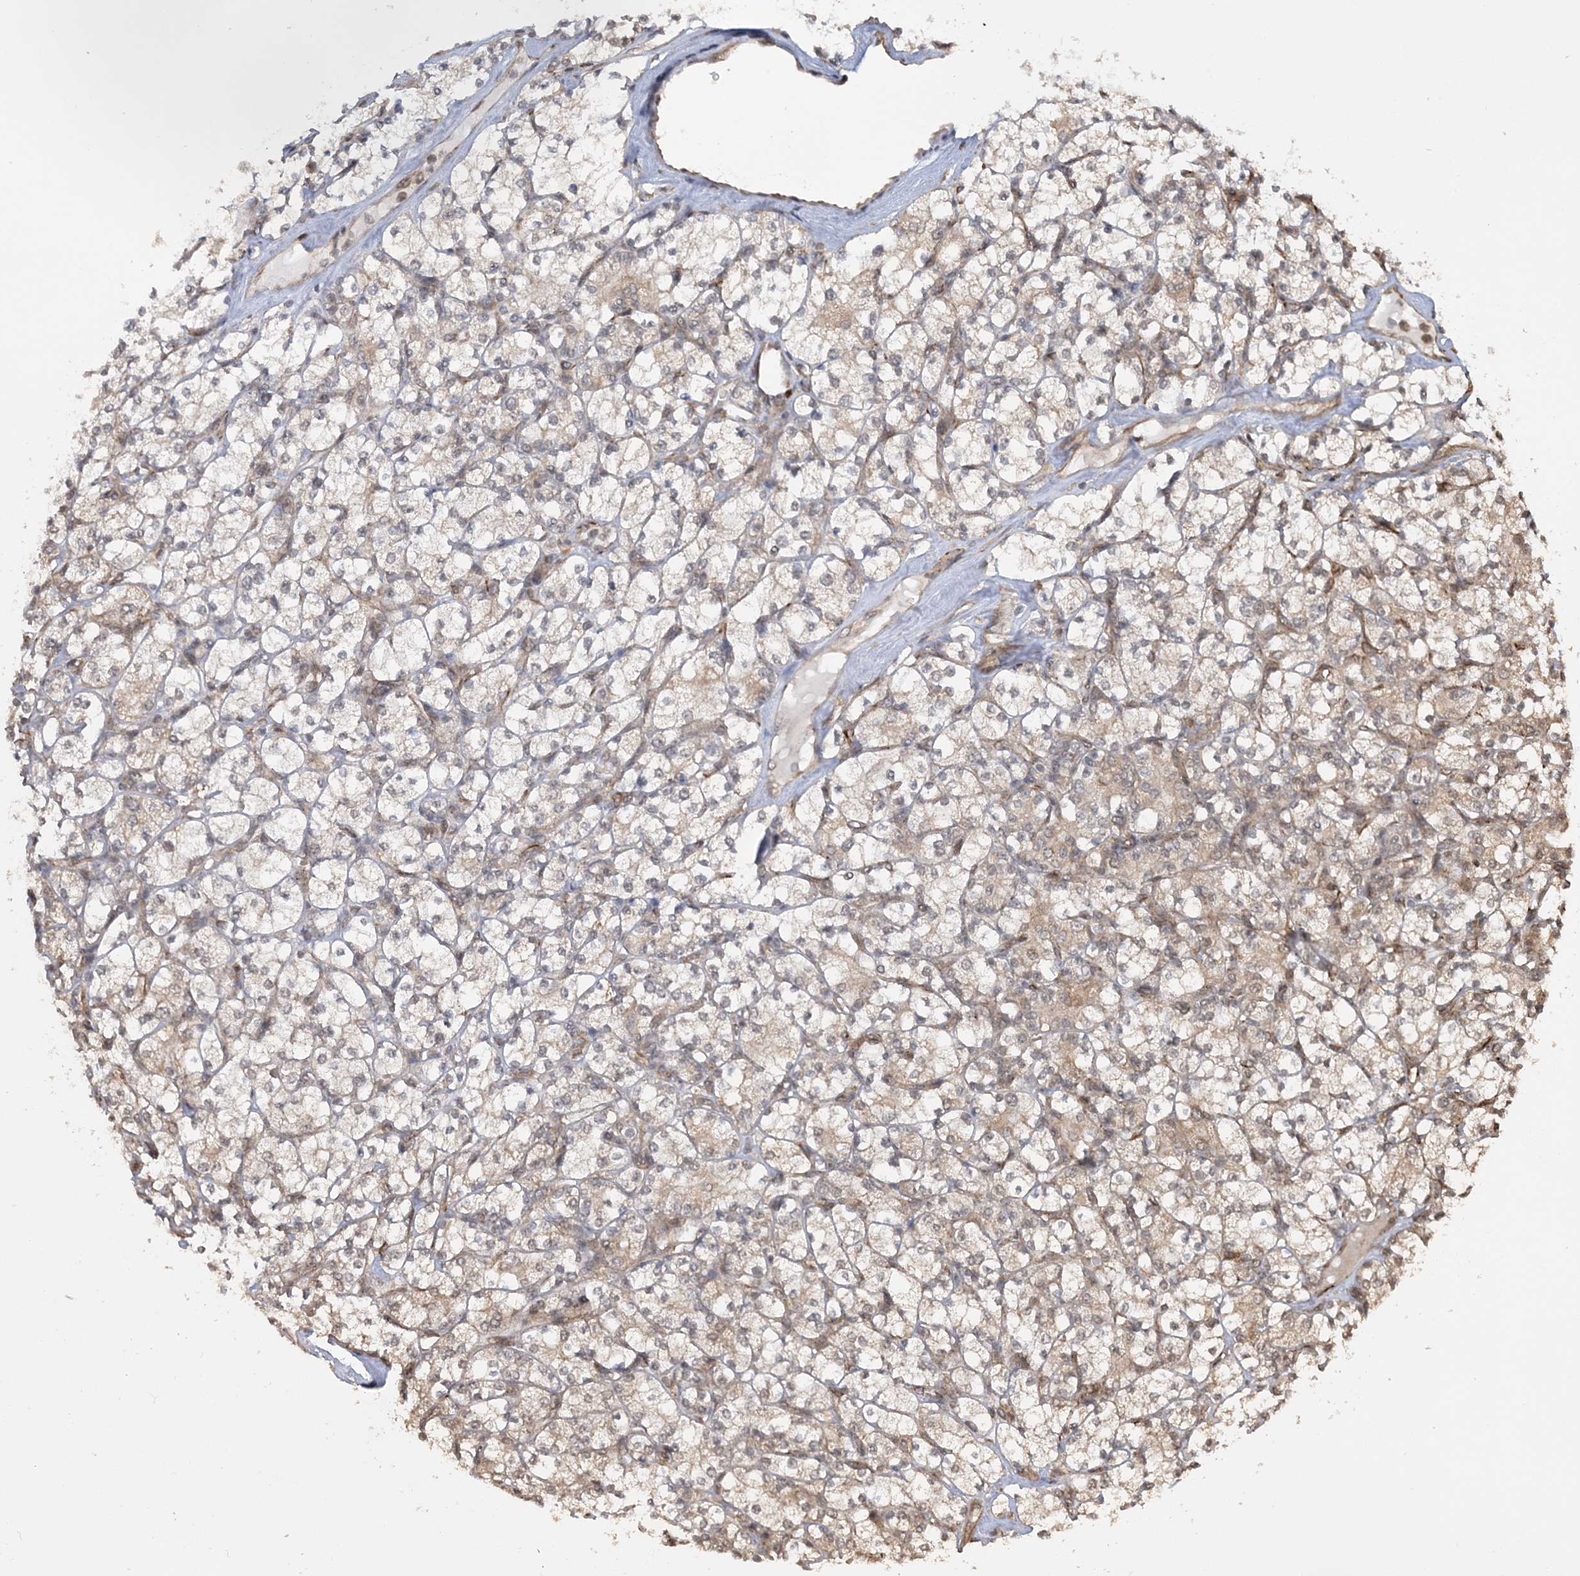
{"staining": {"intensity": "weak", "quantity": ">75%", "location": "cytoplasmic/membranous"}, "tissue": "renal cancer", "cell_type": "Tumor cells", "image_type": "cancer", "snomed": [{"axis": "morphology", "description": "Adenocarcinoma, NOS"}, {"axis": "topography", "description": "Kidney"}], "caption": "This is a histology image of immunohistochemistry staining of renal adenocarcinoma, which shows weak expression in the cytoplasmic/membranous of tumor cells.", "gene": "MRPL47", "patient": {"sex": "male", "age": 77}}